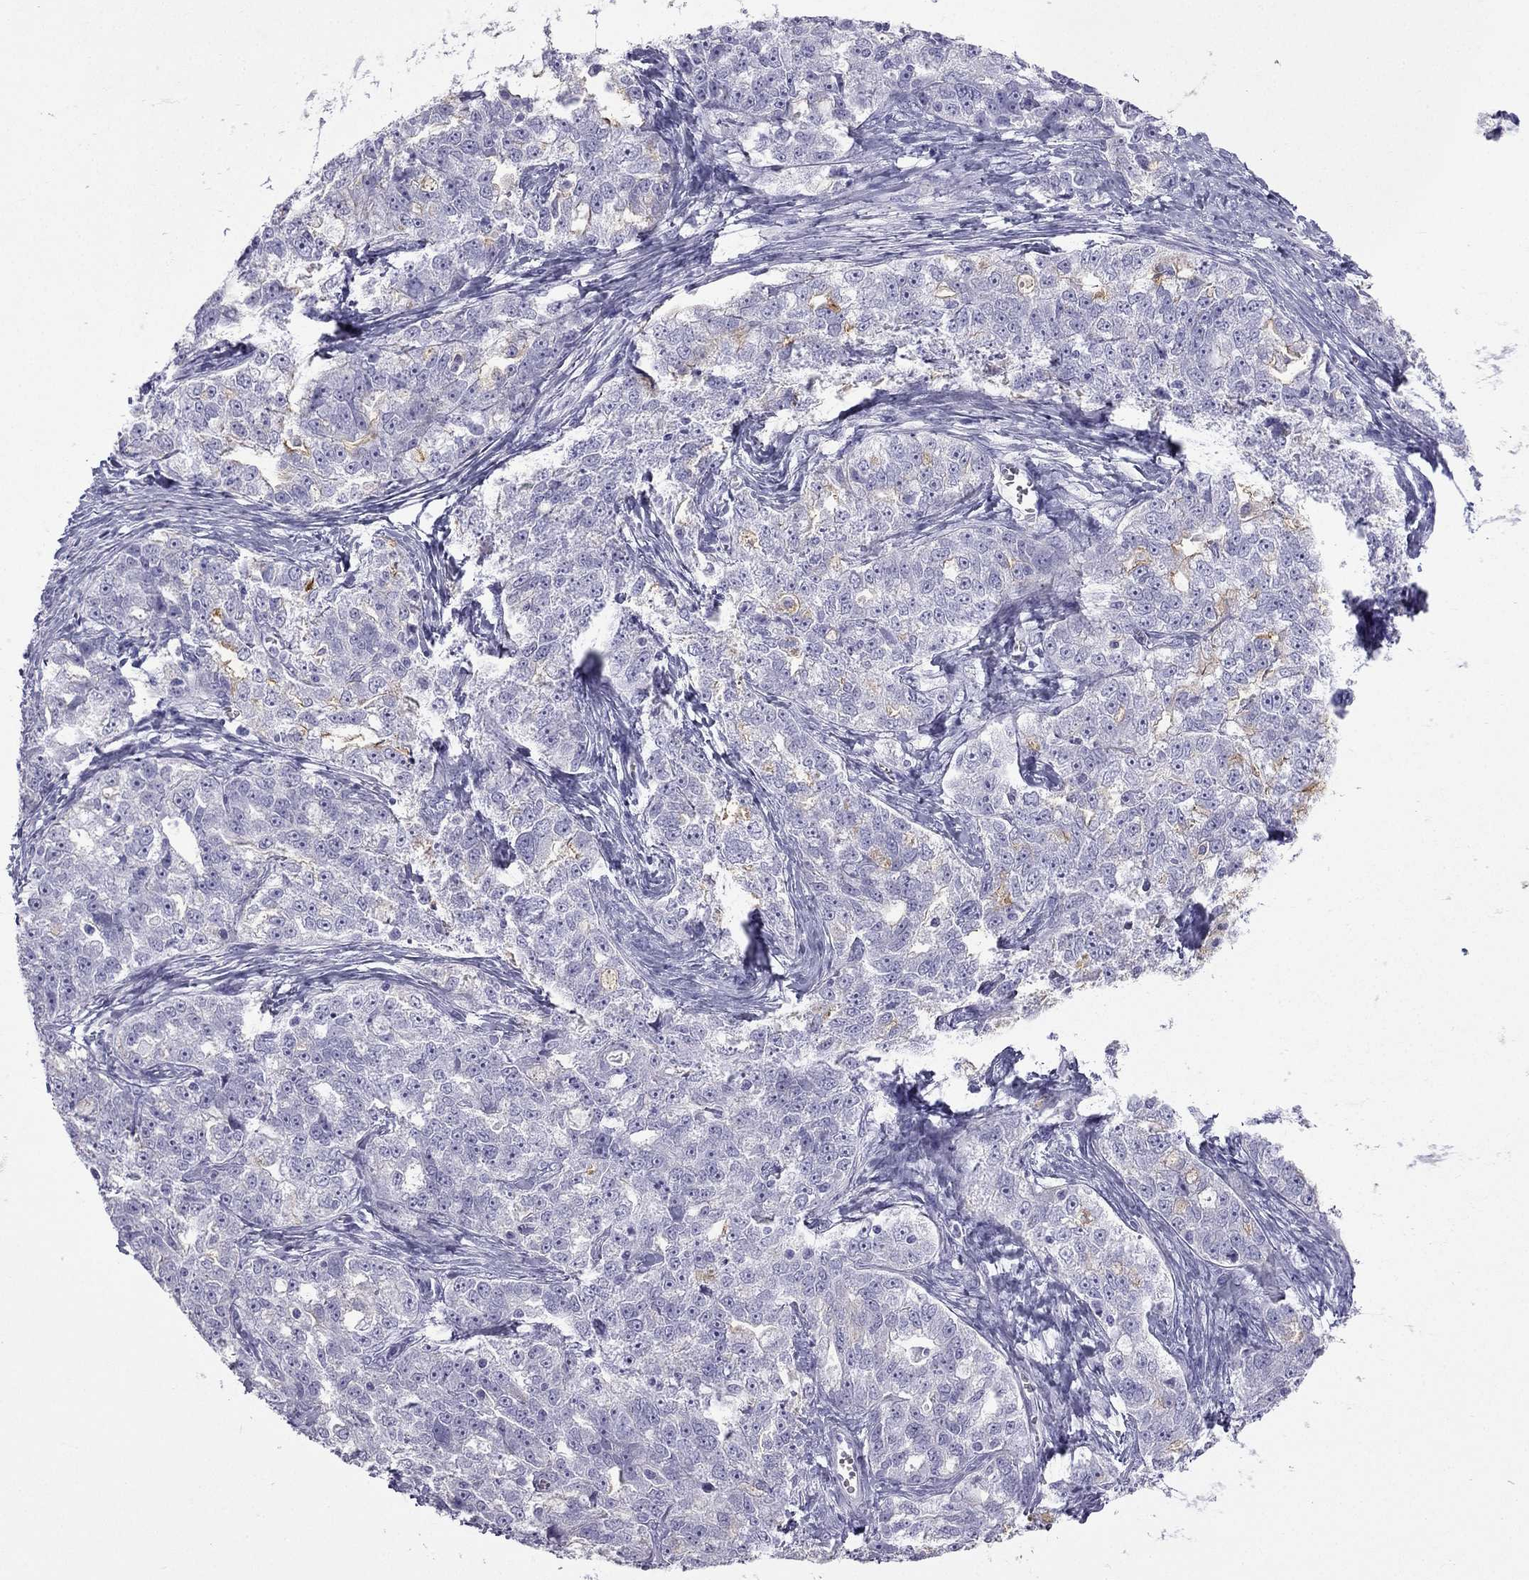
{"staining": {"intensity": "weak", "quantity": "<25%", "location": "cytoplasmic/membranous"}, "tissue": "ovarian cancer", "cell_type": "Tumor cells", "image_type": "cancer", "snomed": [{"axis": "morphology", "description": "Cystadenocarcinoma, serous, NOS"}, {"axis": "topography", "description": "Ovary"}], "caption": "There is no significant positivity in tumor cells of ovarian cancer.", "gene": "GJA8", "patient": {"sex": "female", "age": 51}}